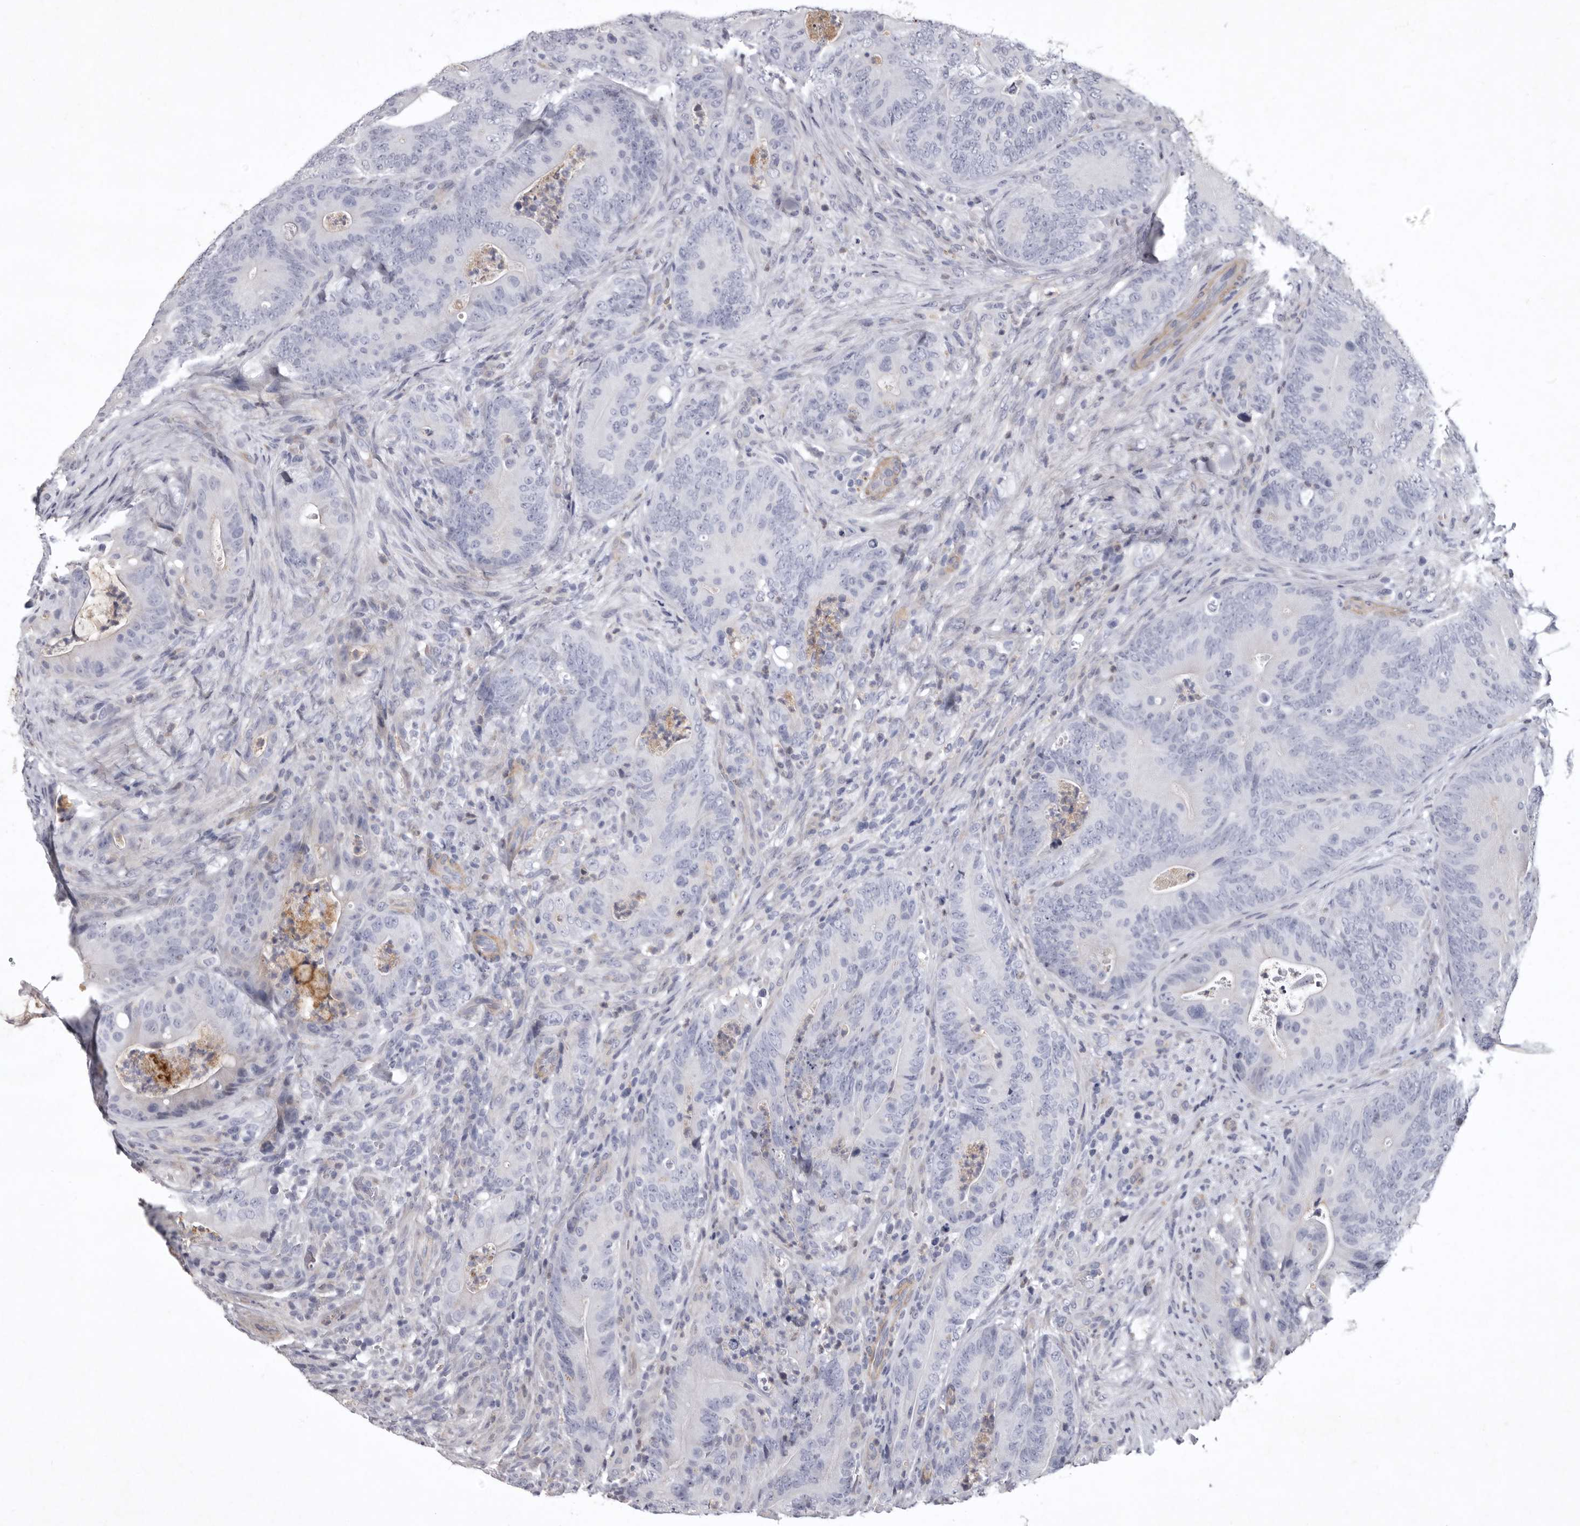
{"staining": {"intensity": "negative", "quantity": "none", "location": "none"}, "tissue": "colorectal cancer", "cell_type": "Tumor cells", "image_type": "cancer", "snomed": [{"axis": "morphology", "description": "Normal tissue, NOS"}, {"axis": "topography", "description": "Colon"}], "caption": "Colorectal cancer was stained to show a protein in brown. There is no significant positivity in tumor cells. (DAB (3,3'-diaminobenzidine) immunohistochemistry, high magnification).", "gene": "NKAIN4", "patient": {"sex": "female", "age": 82}}